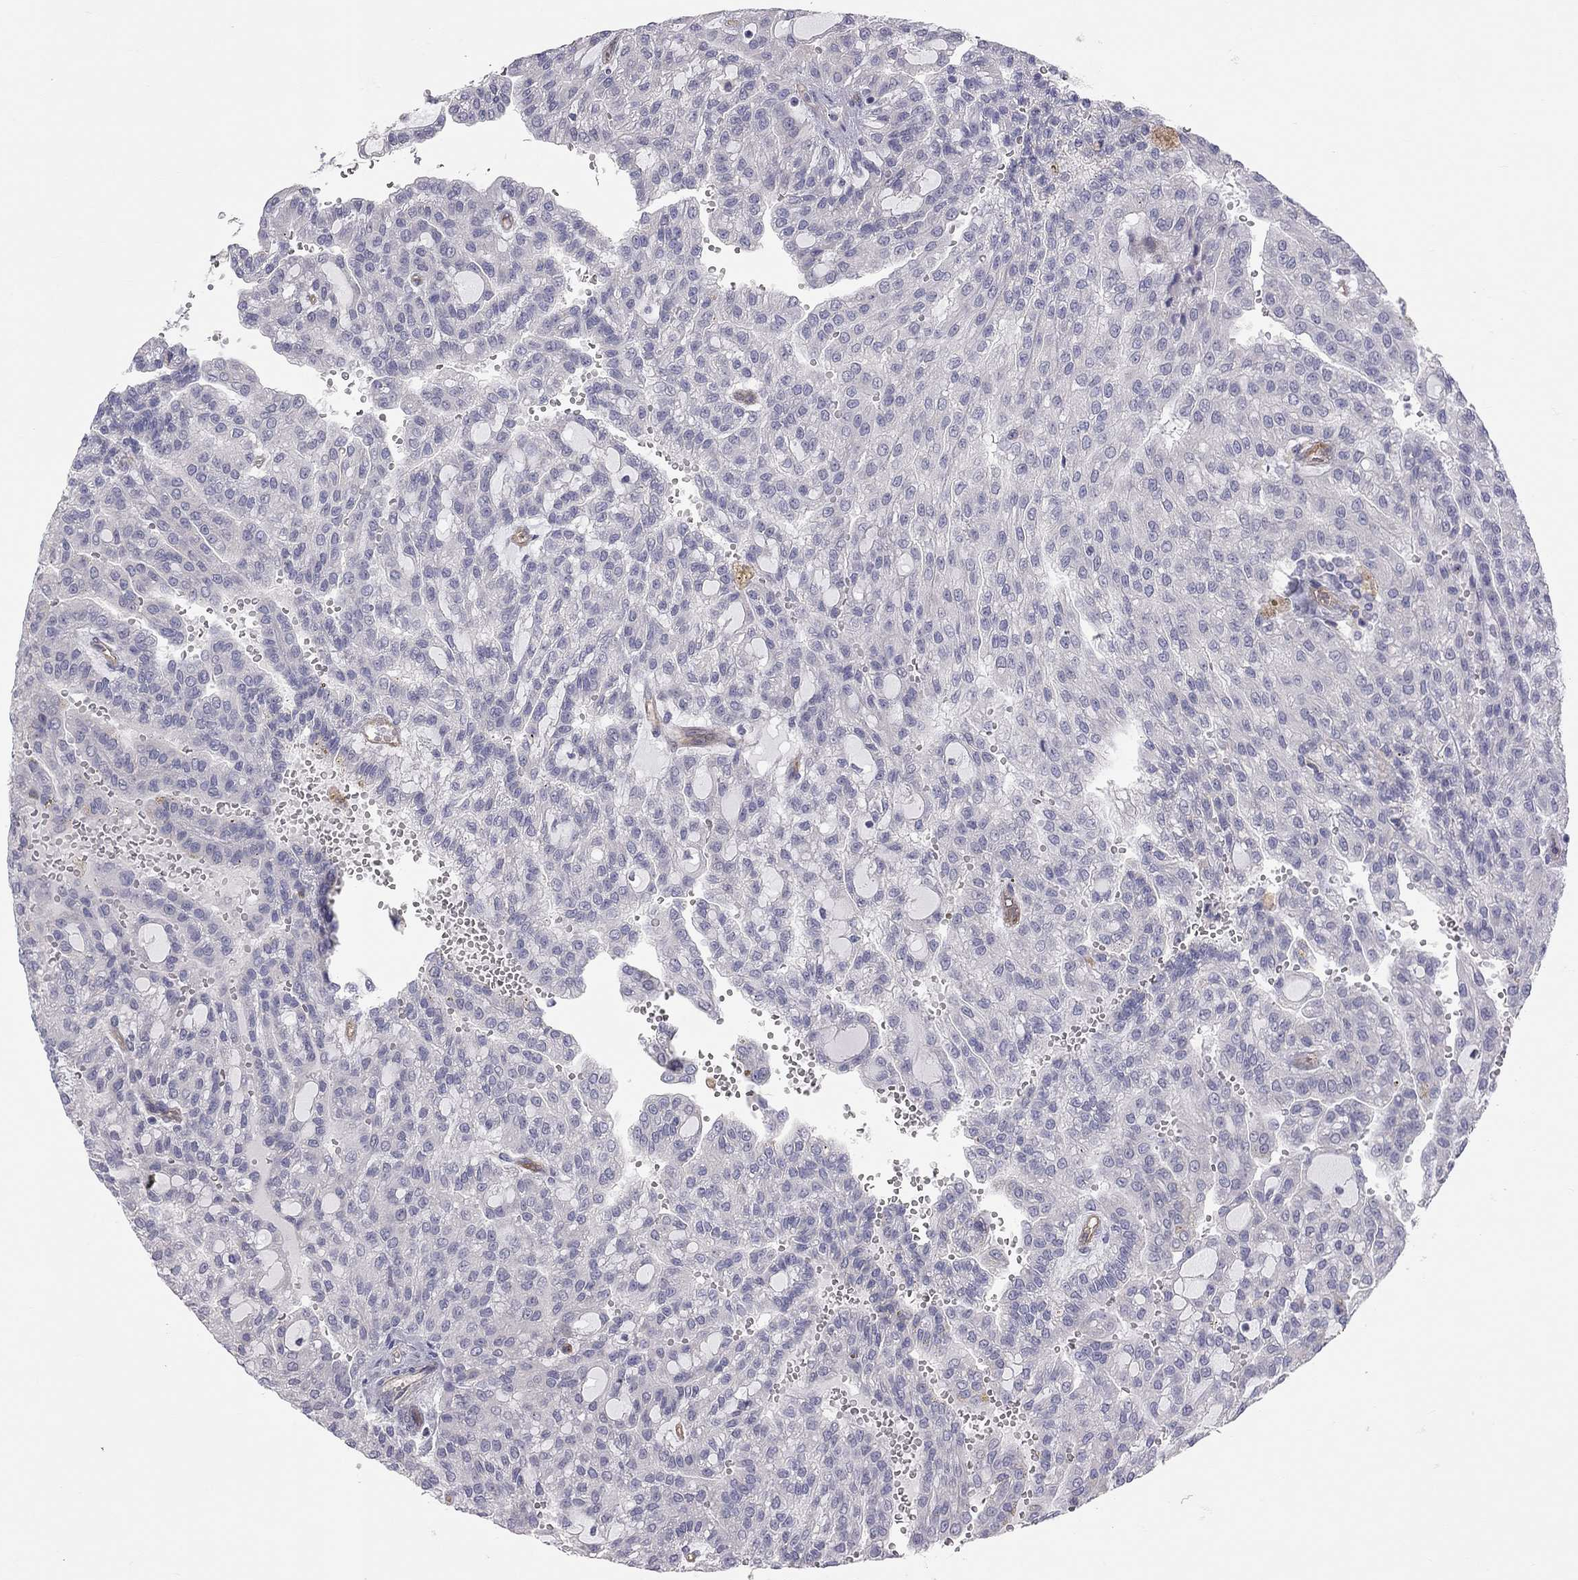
{"staining": {"intensity": "negative", "quantity": "none", "location": "none"}, "tissue": "renal cancer", "cell_type": "Tumor cells", "image_type": "cancer", "snomed": [{"axis": "morphology", "description": "Adenocarcinoma, NOS"}, {"axis": "topography", "description": "Kidney"}], "caption": "There is no significant expression in tumor cells of adenocarcinoma (renal).", "gene": "GPRC5B", "patient": {"sex": "male", "age": 63}}